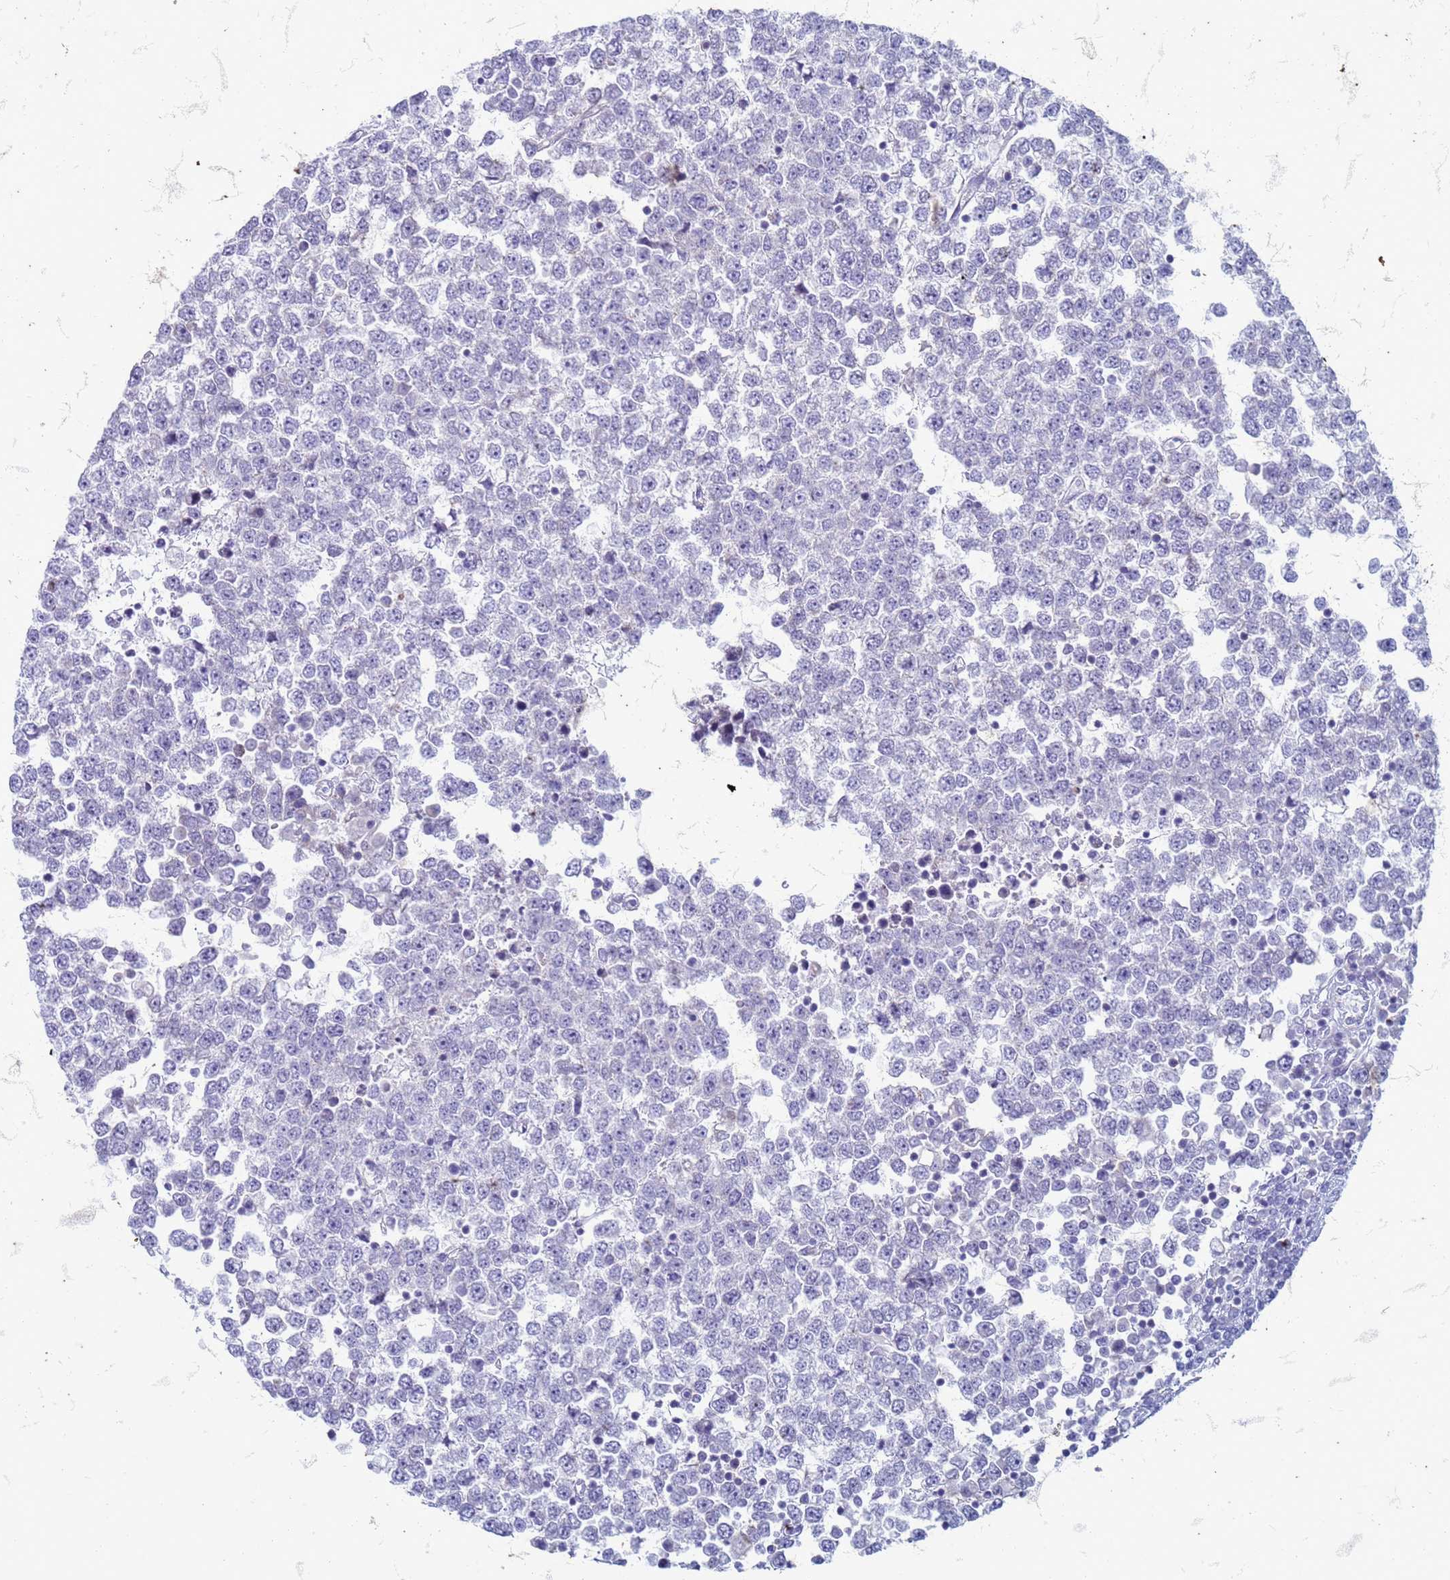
{"staining": {"intensity": "negative", "quantity": "none", "location": "none"}, "tissue": "testis cancer", "cell_type": "Tumor cells", "image_type": "cancer", "snomed": [{"axis": "morphology", "description": "Seminoma, NOS"}, {"axis": "topography", "description": "Testis"}], "caption": "Immunohistochemistry histopathology image of human seminoma (testis) stained for a protein (brown), which exhibits no staining in tumor cells. (Stains: DAB (3,3'-diaminobenzidine) immunohistochemistry (IHC) with hematoxylin counter stain, Microscopy: brightfield microscopy at high magnification).", "gene": "SUCO", "patient": {"sex": "male", "age": 65}}